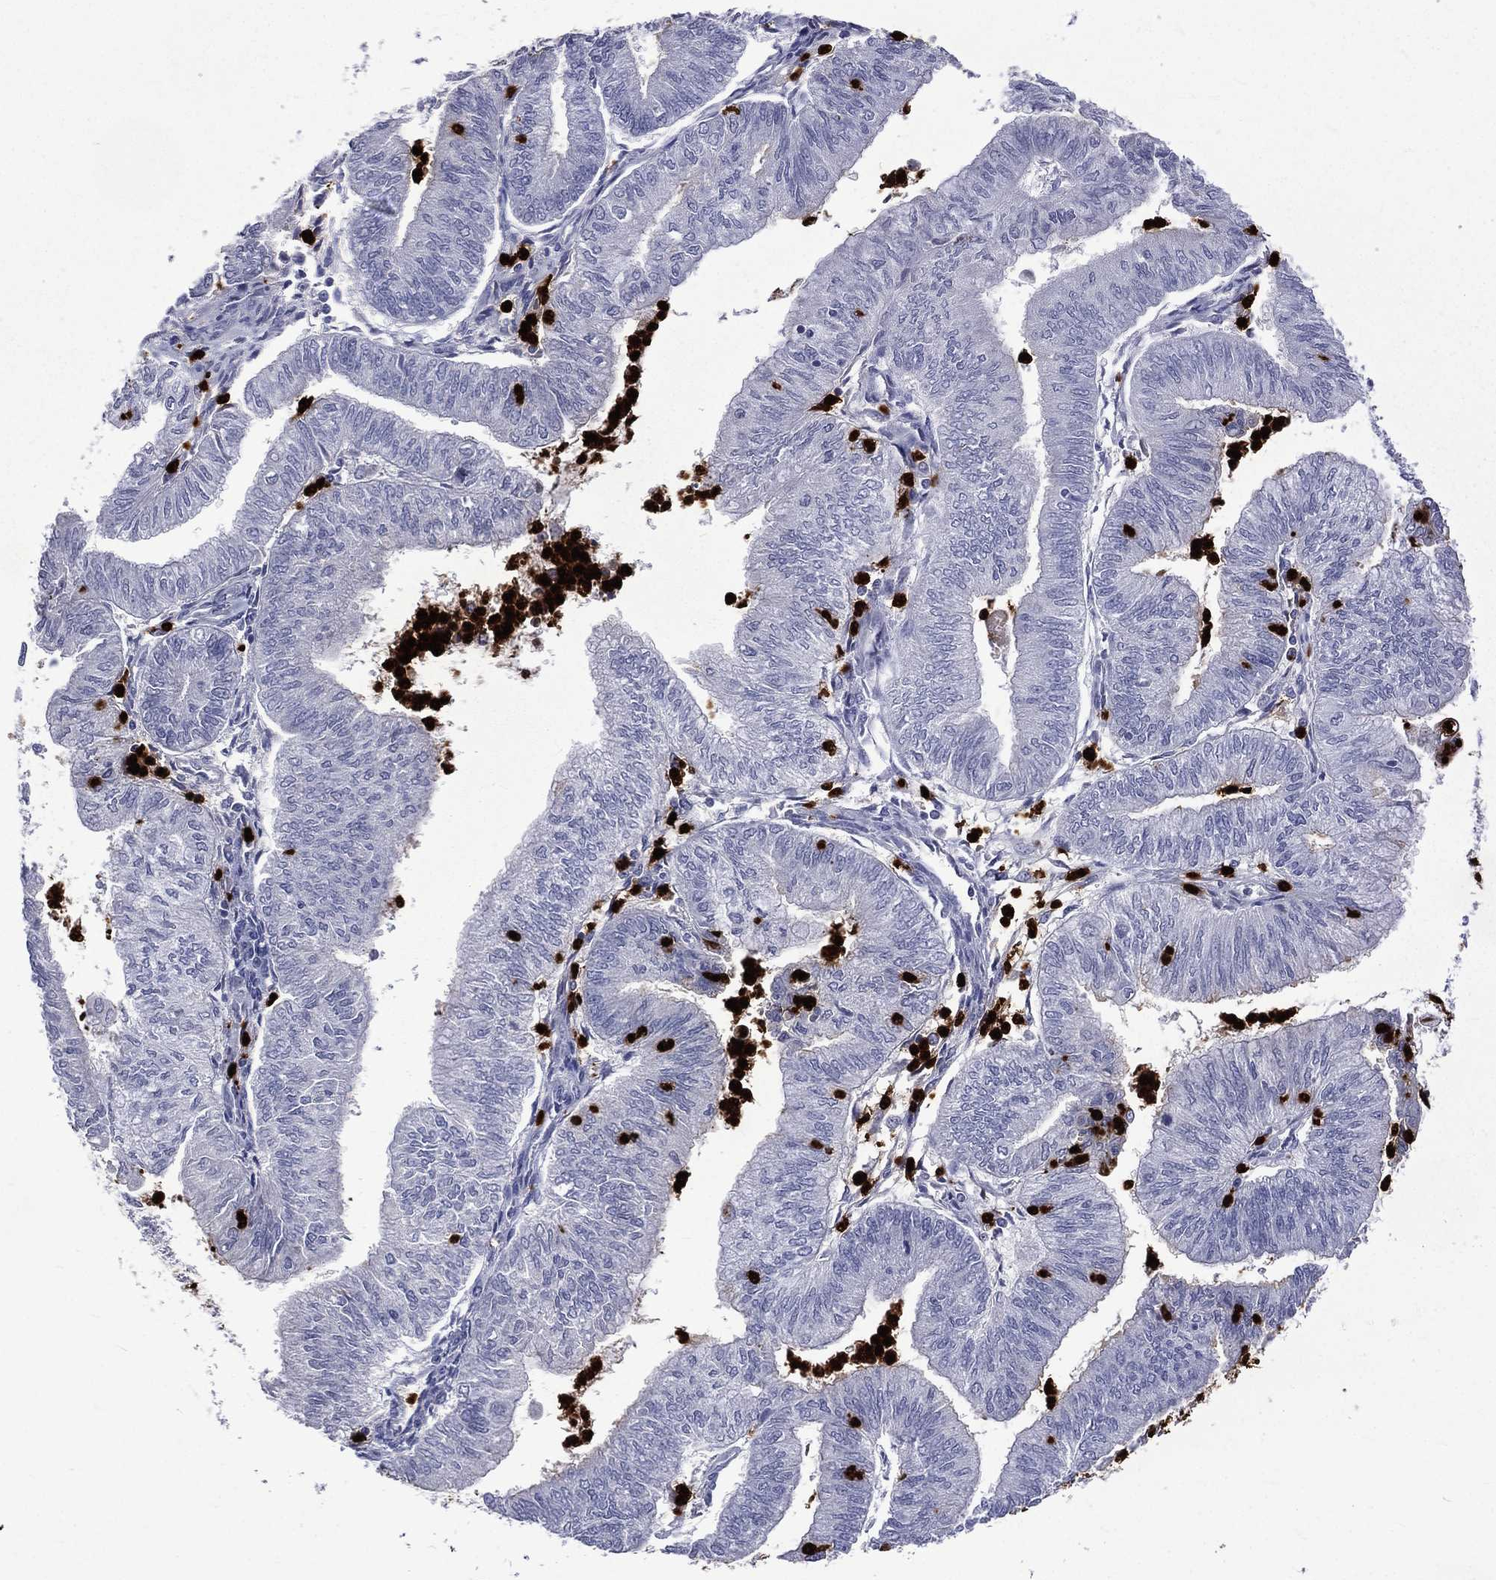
{"staining": {"intensity": "negative", "quantity": "none", "location": "none"}, "tissue": "endometrial cancer", "cell_type": "Tumor cells", "image_type": "cancer", "snomed": [{"axis": "morphology", "description": "Adenocarcinoma, NOS"}, {"axis": "topography", "description": "Endometrium"}], "caption": "There is no significant expression in tumor cells of endometrial adenocarcinoma.", "gene": "ELANE", "patient": {"sex": "female", "age": 59}}